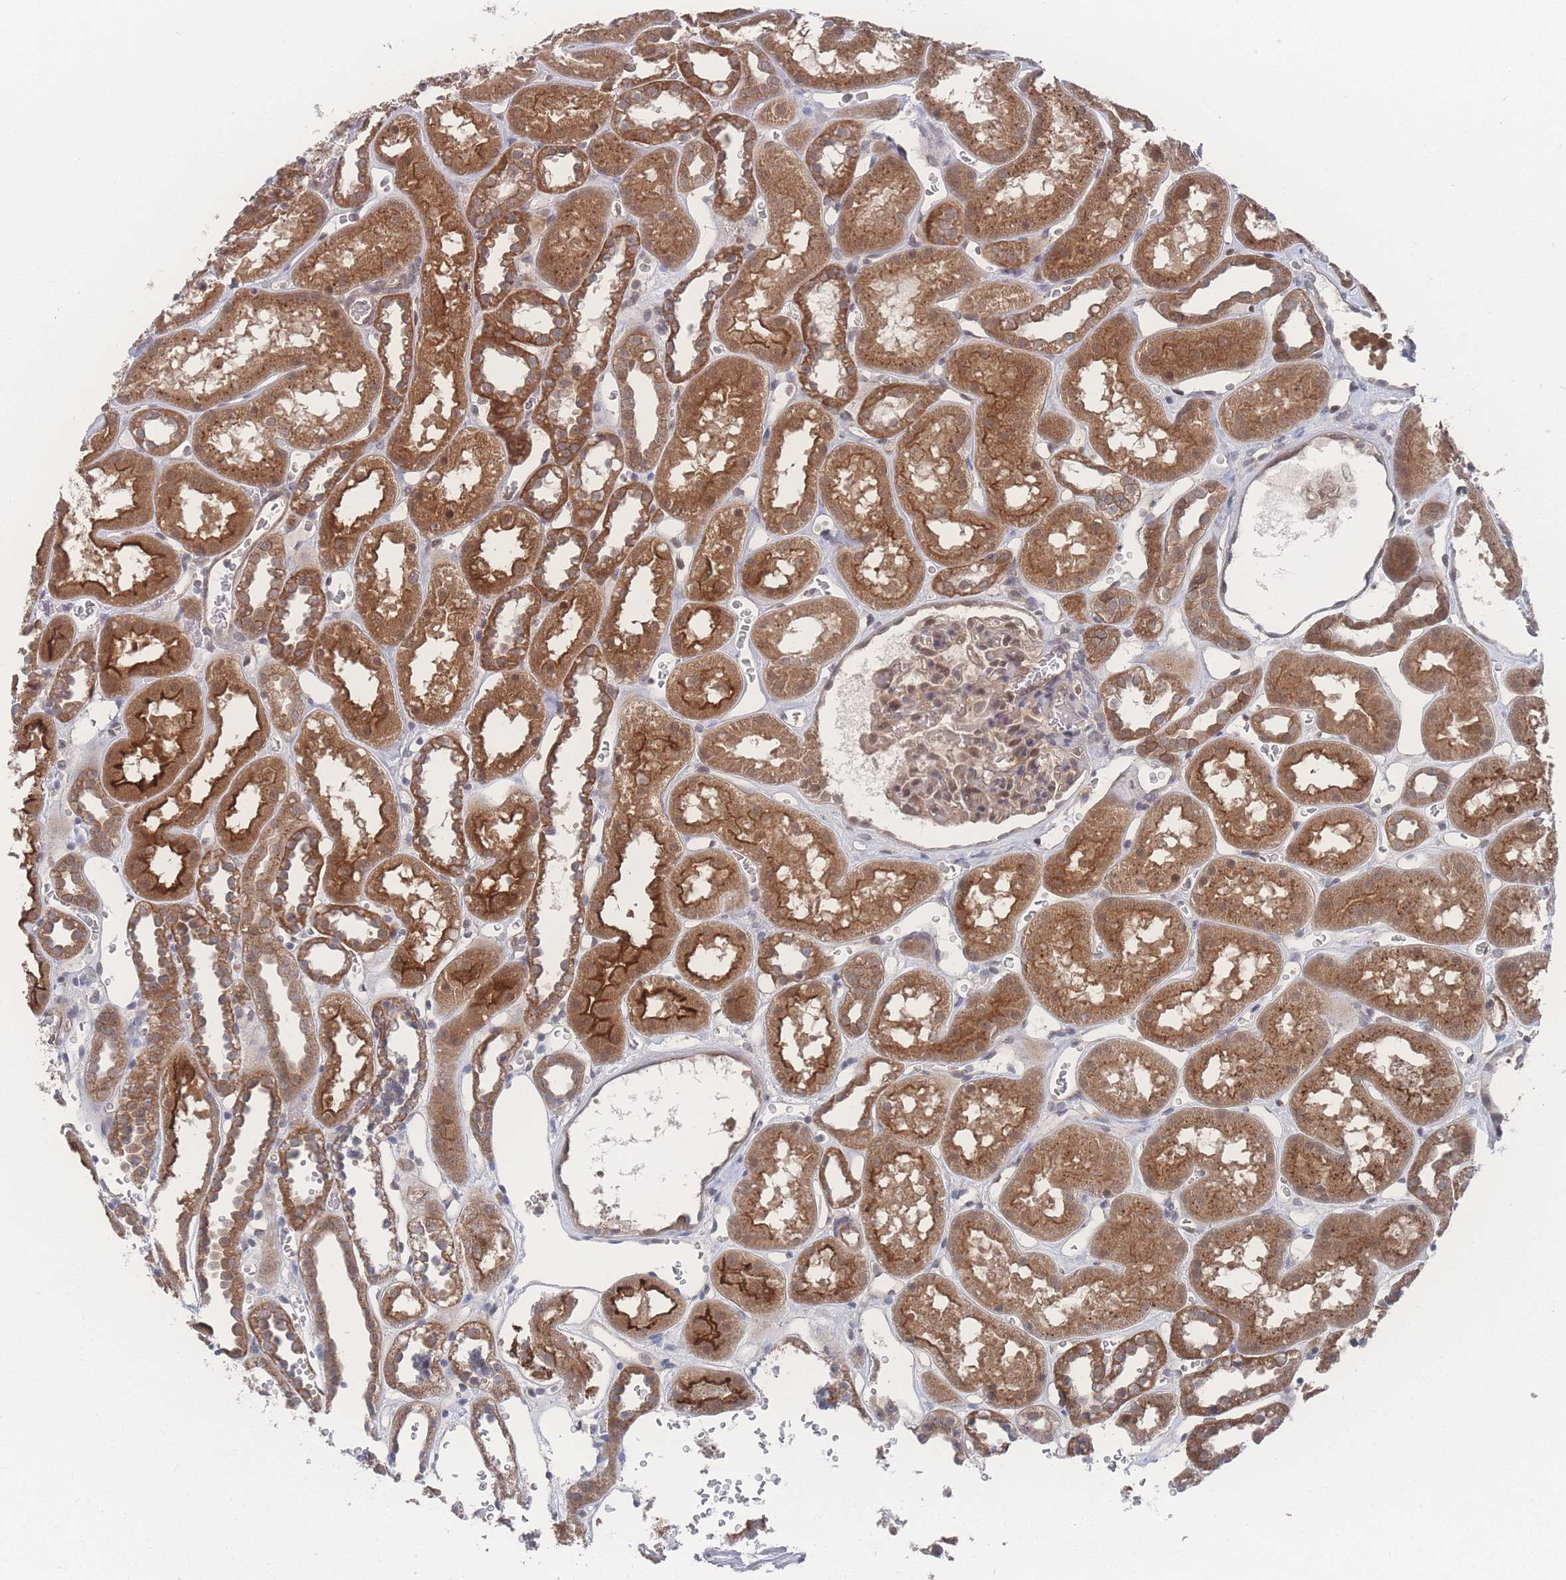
{"staining": {"intensity": "weak", "quantity": ">75%", "location": "cytoplasmic/membranous,nuclear"}, "tissue": "kidney", "cell_type": "Cells in glomeruli", "image_type": "normal", "snomed": [{"axis": "morphology", "description": "Normal tissue, NOS"}, {"axis": "topography", "description": "Kidney"}], "caption": "Weak cytoplasmic/membranous,nuclear expression for a protein is identified in about >75% of cells in glomeruli of benign kidney using immunohistochemistry.", "gene": "NBEAL1", "patient": {"sex": "female", "age": 41}}